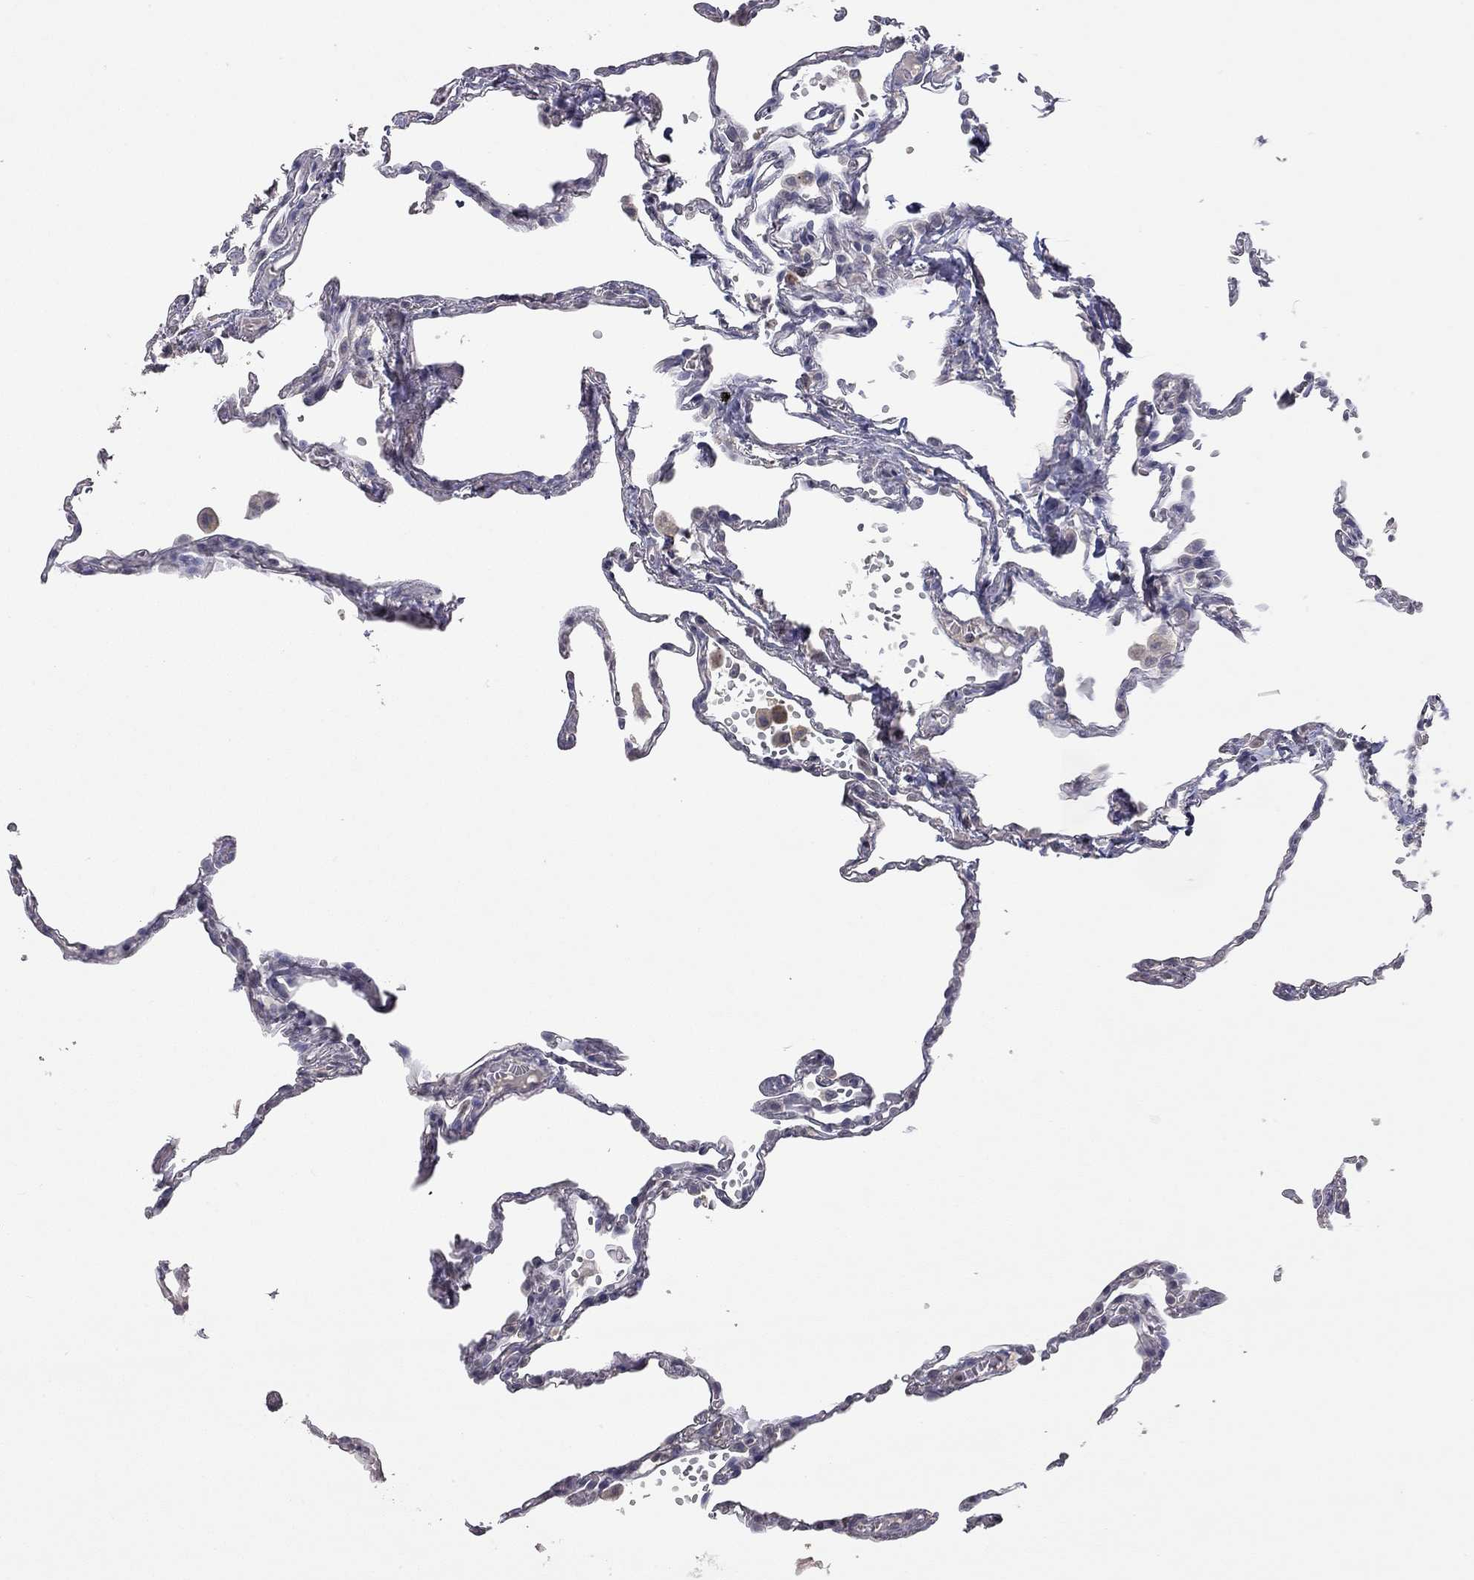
{"staining": {"intensity": "negative", "quantity": "none", "location": "none"}, "tissue": "lung", "cell_type": "Alveolar cells", "image_type": "normal", "snomed": [{"axis": "morphology", "description": "Normal tissue, NOS"}, {"axis": "topography", "description": "Lung"}], "caption": "Alveolar cells show no significant positivity in benign lung. (Brightfield microscopy of DAB immunohistochemistry (IHC) at high magnification).", "gene": "SYT12", "patient": {"sex": "male", "age": 78}}